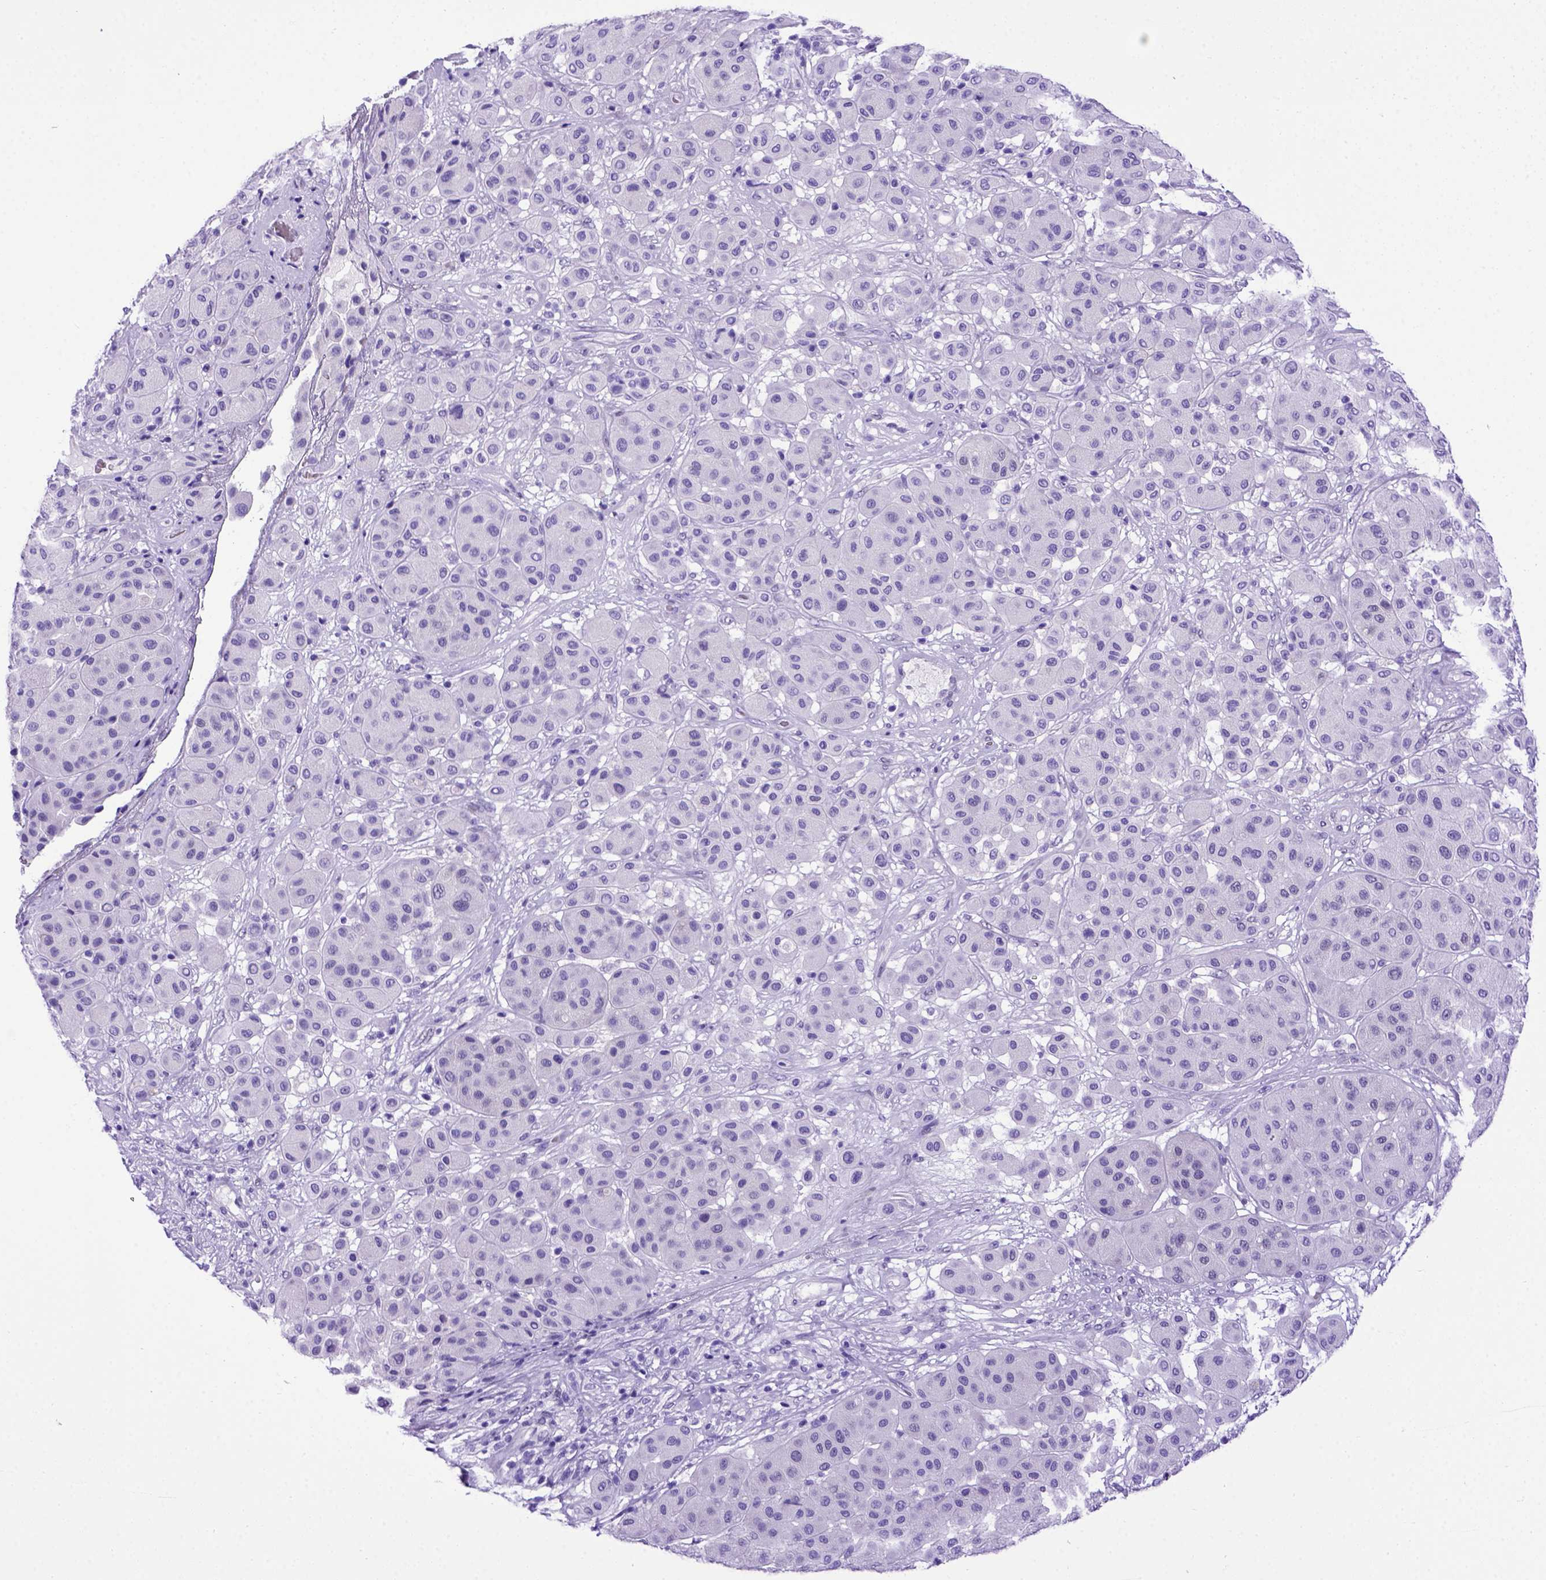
{"staining": {"intensity": "negative", "quantity": "none", "location": "none"}, "tissue": "melanoma", "cell_type": "Tumor cells", "image_type": "cancer", "snomed": [{"axis": "morphology", "description": "Malignant melanoma, Metastatic site"}, {"axis": "topography", "description": "Smooth muscle"}], "caption": "The histopathology image exhibits no significant positivity in tumor cells of malignant melanoma (metastatic site).", "gene": "MEOX2", "patient": {"sex": "male", "age": 41}}